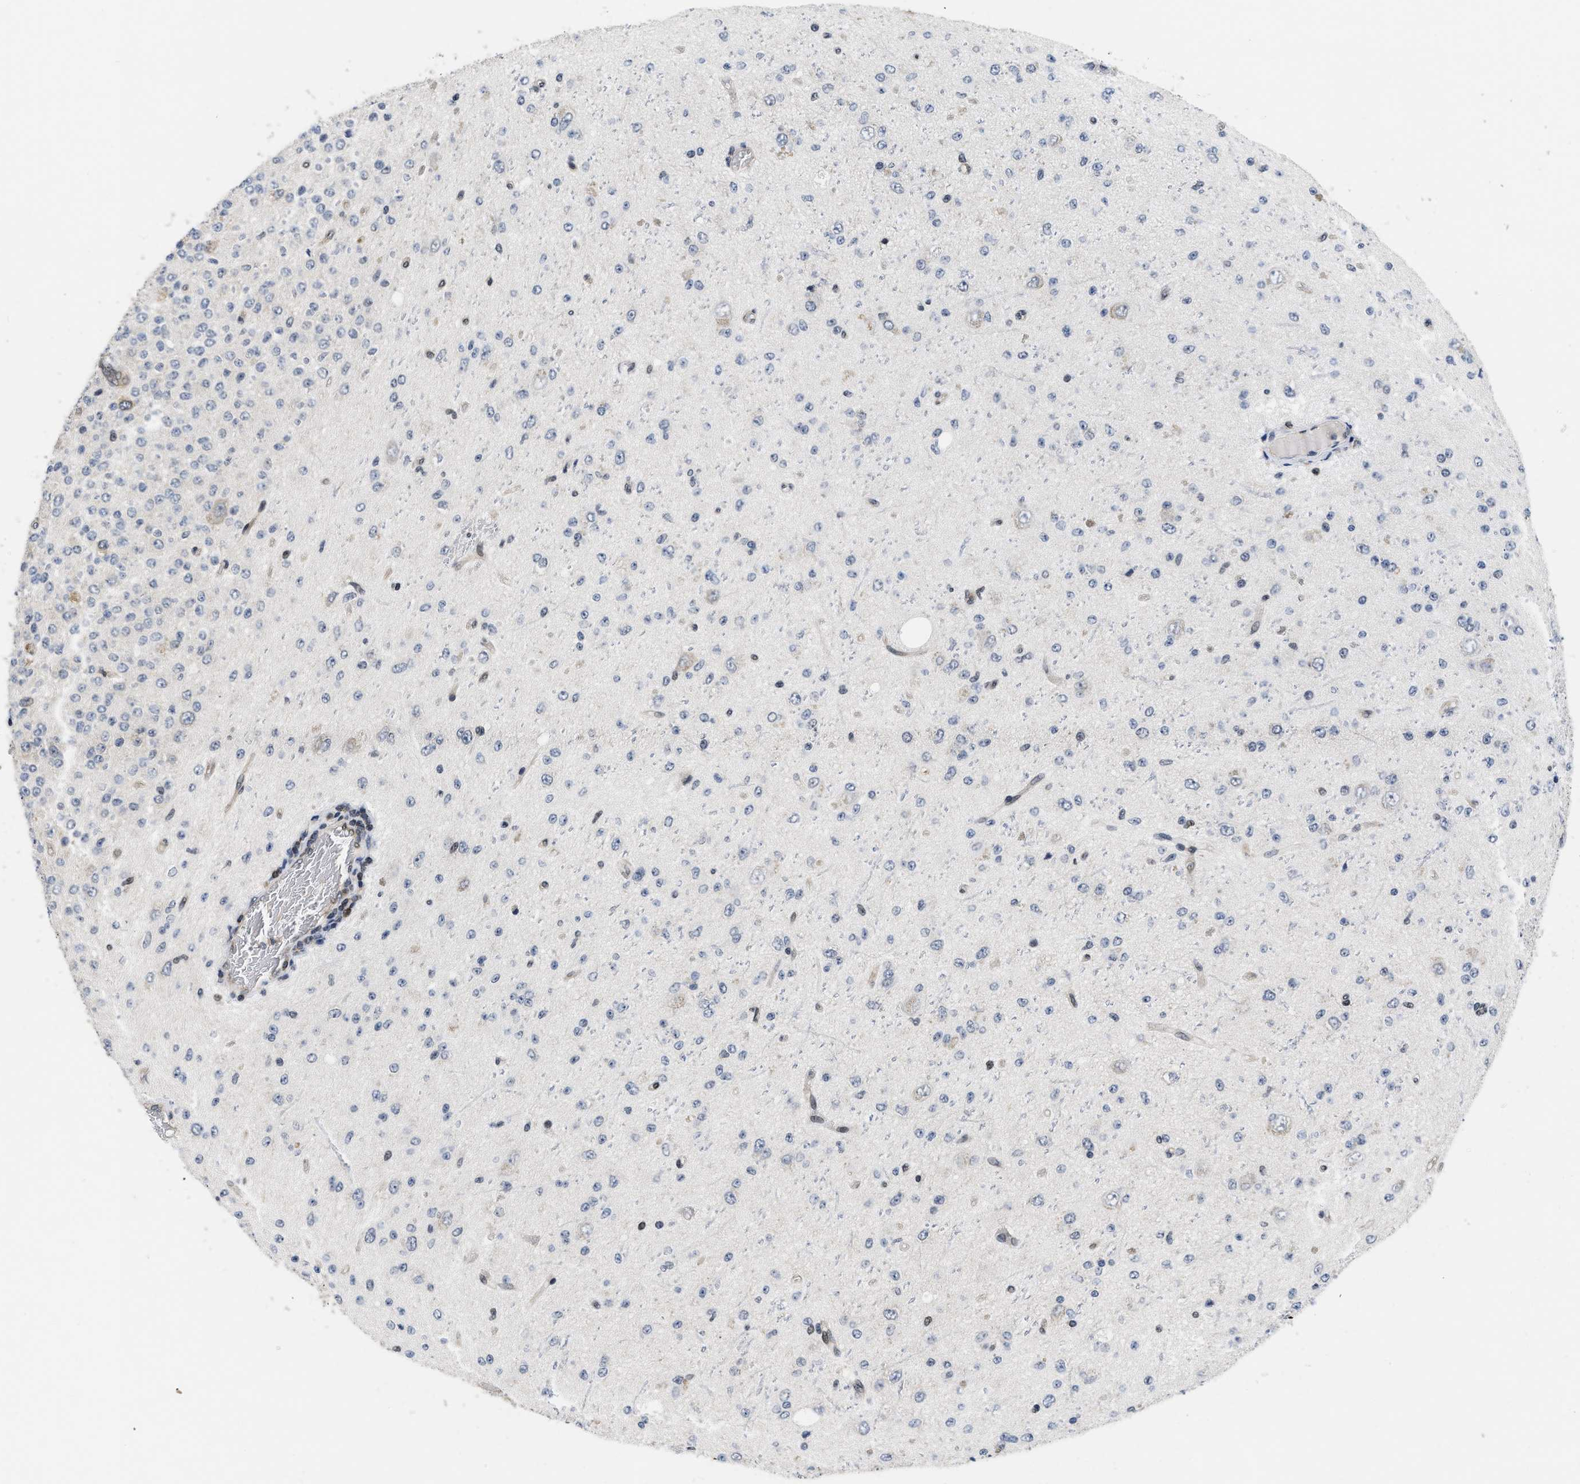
{"staining": {"intensity": "negative", "quantity": "none", "location": "none"}, "tissue": "glioma", "cell_type": "Tumor cells", "image_type": "cancer", "snomed": [{"axis": "morphology", "description": "Glioma, malignant, High grade"}, {"axis": "topography", "description": "pancreas cauda"}], "caption": "Immunohistochemical staining of malignant glioma (high-grade) reveals no significant positivity in tumor cells.", "gene": "HIF1A", "patient": {"sex": "male", "age": 60}}